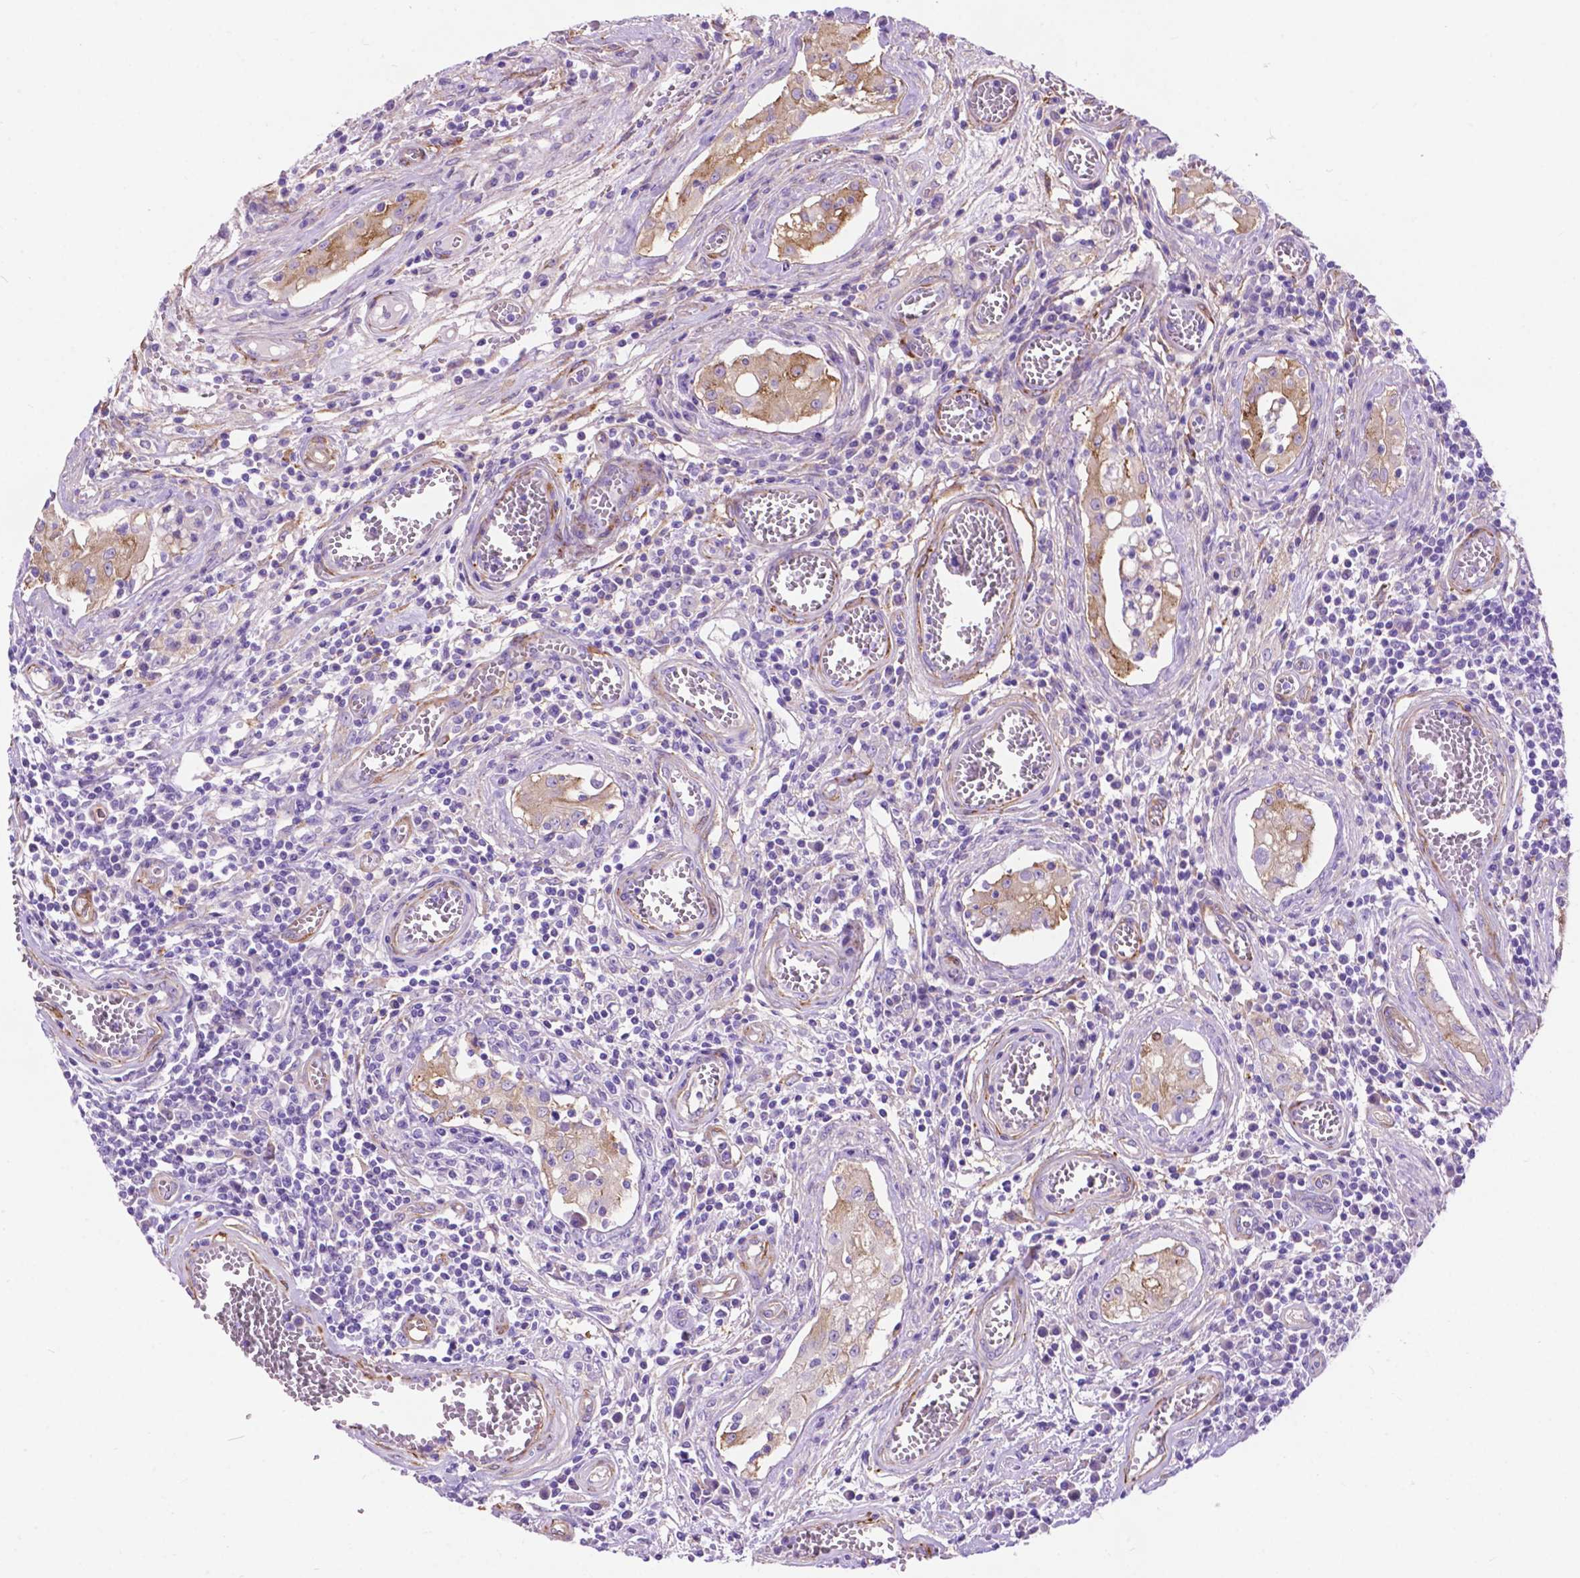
{"staining": {"intensity": "weak", "quantity": ">75%", "location": "cytoplasmic/membranous"}, "tissue": "testis cancer", "cell_type": "Tumor cells", "image_type": "cancer", "snomed": [{"axis": "morphology", "description": "Carcinoma, Embryonal, NOS"}, {"axis": "topography", "description": "Testis"}], "caption": "Weak cytoplasmic/membranous protein expression is identified in approximately >75% of tumor cells in testis cancer (embryonal carcinoma).", "gene": "PCDHA12", "patient": {"sex": "male", "age": 36}}